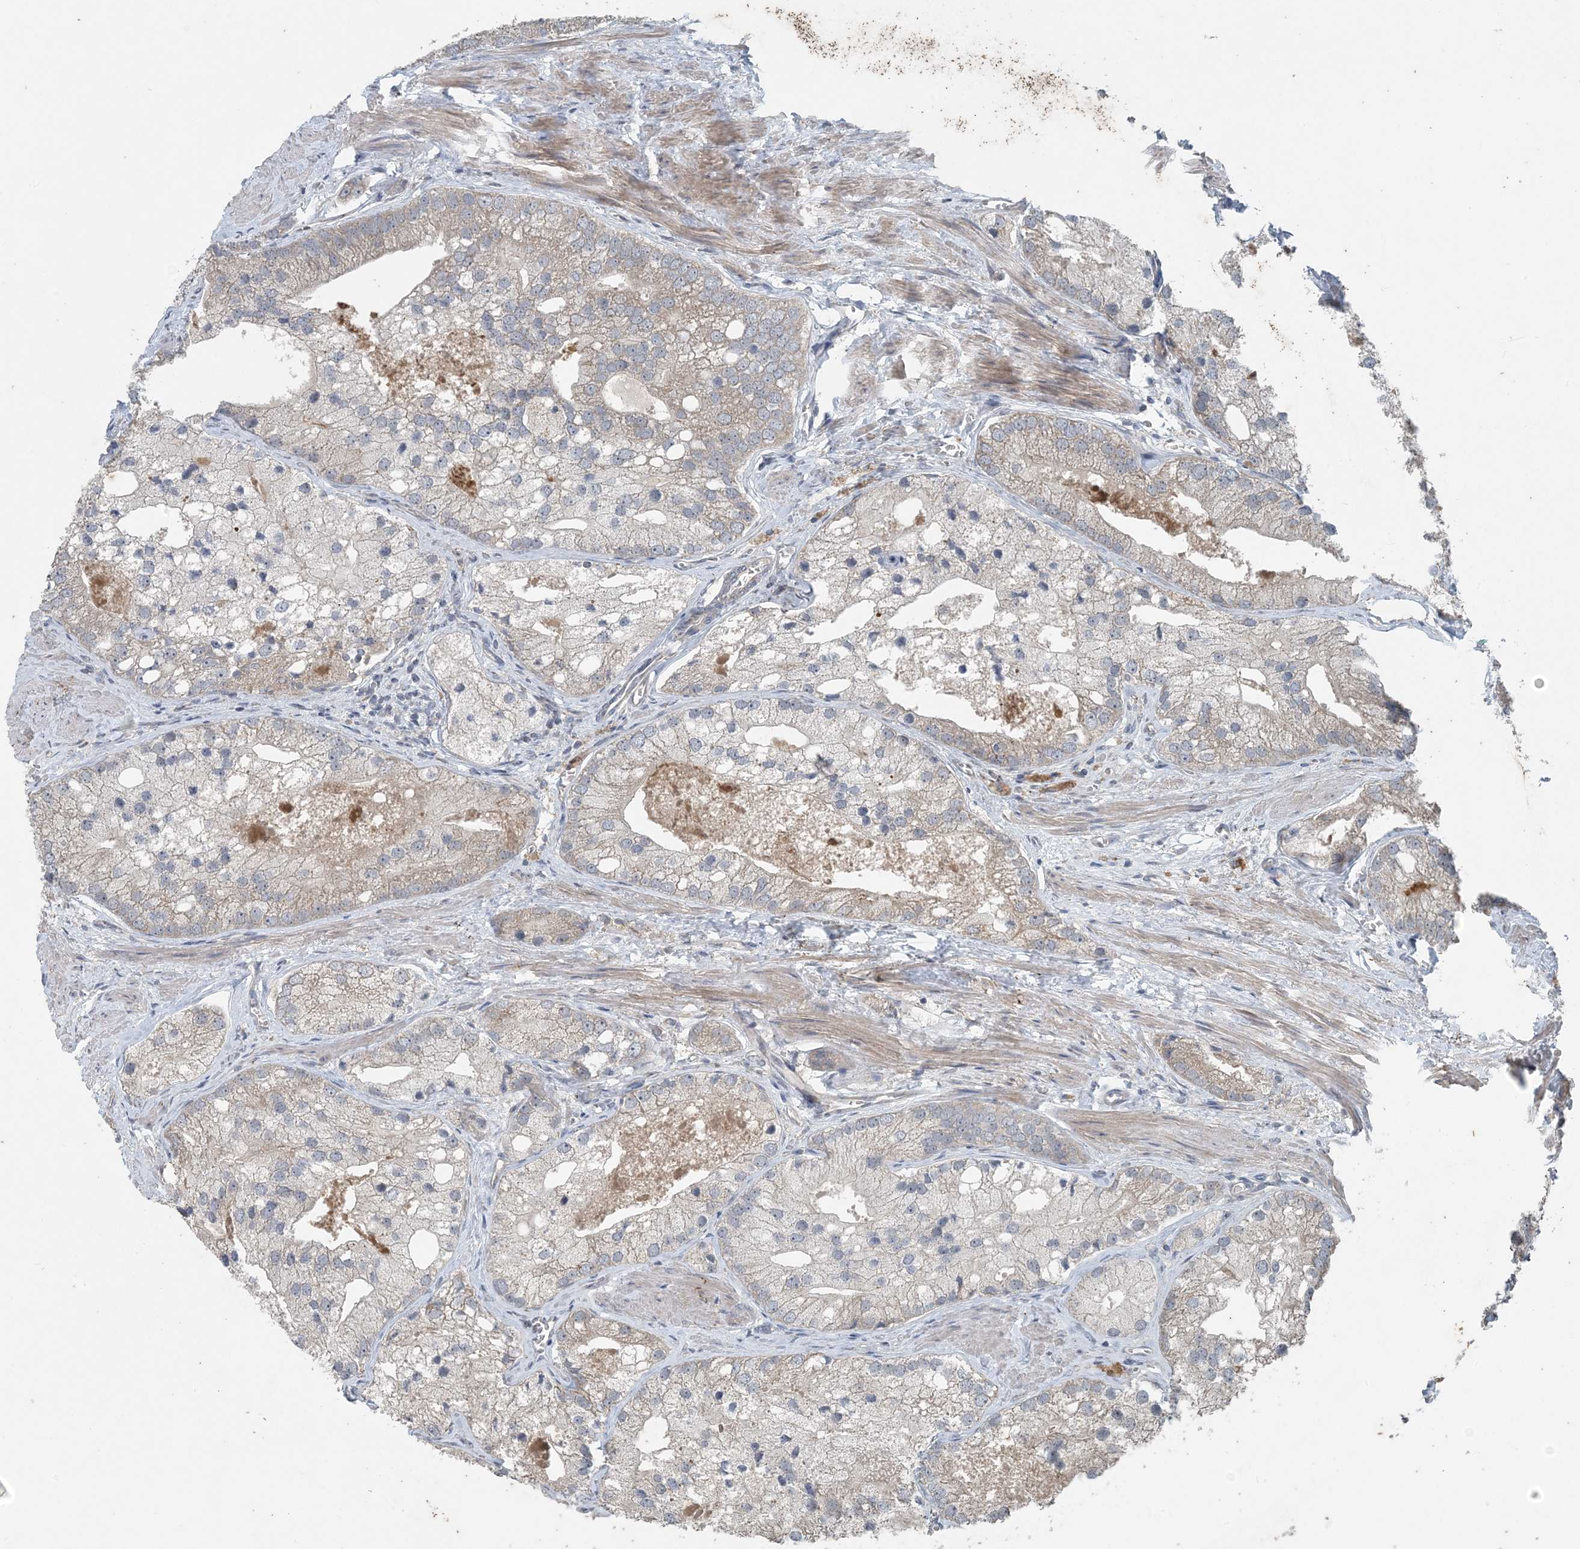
{"staining": {"intensity": "weak", "quantity": "<25%", "location": "cytoplasmic/membranous"}, "tissue": "prostate cancer", "cell_type": "Tumor cells", "image_type": "cancer", "snomed": [{"axis": "morphology", "description": "Adenocarcinoma, Low grade"}, {"axis": "topography", "description": "Prostate"}], "caption": "Human prostate cancer stained for a protein using IHC reveals no expression in tumor cells.", "gene": "MYO9B", "patient": {"sex": "male", "age": 69}}